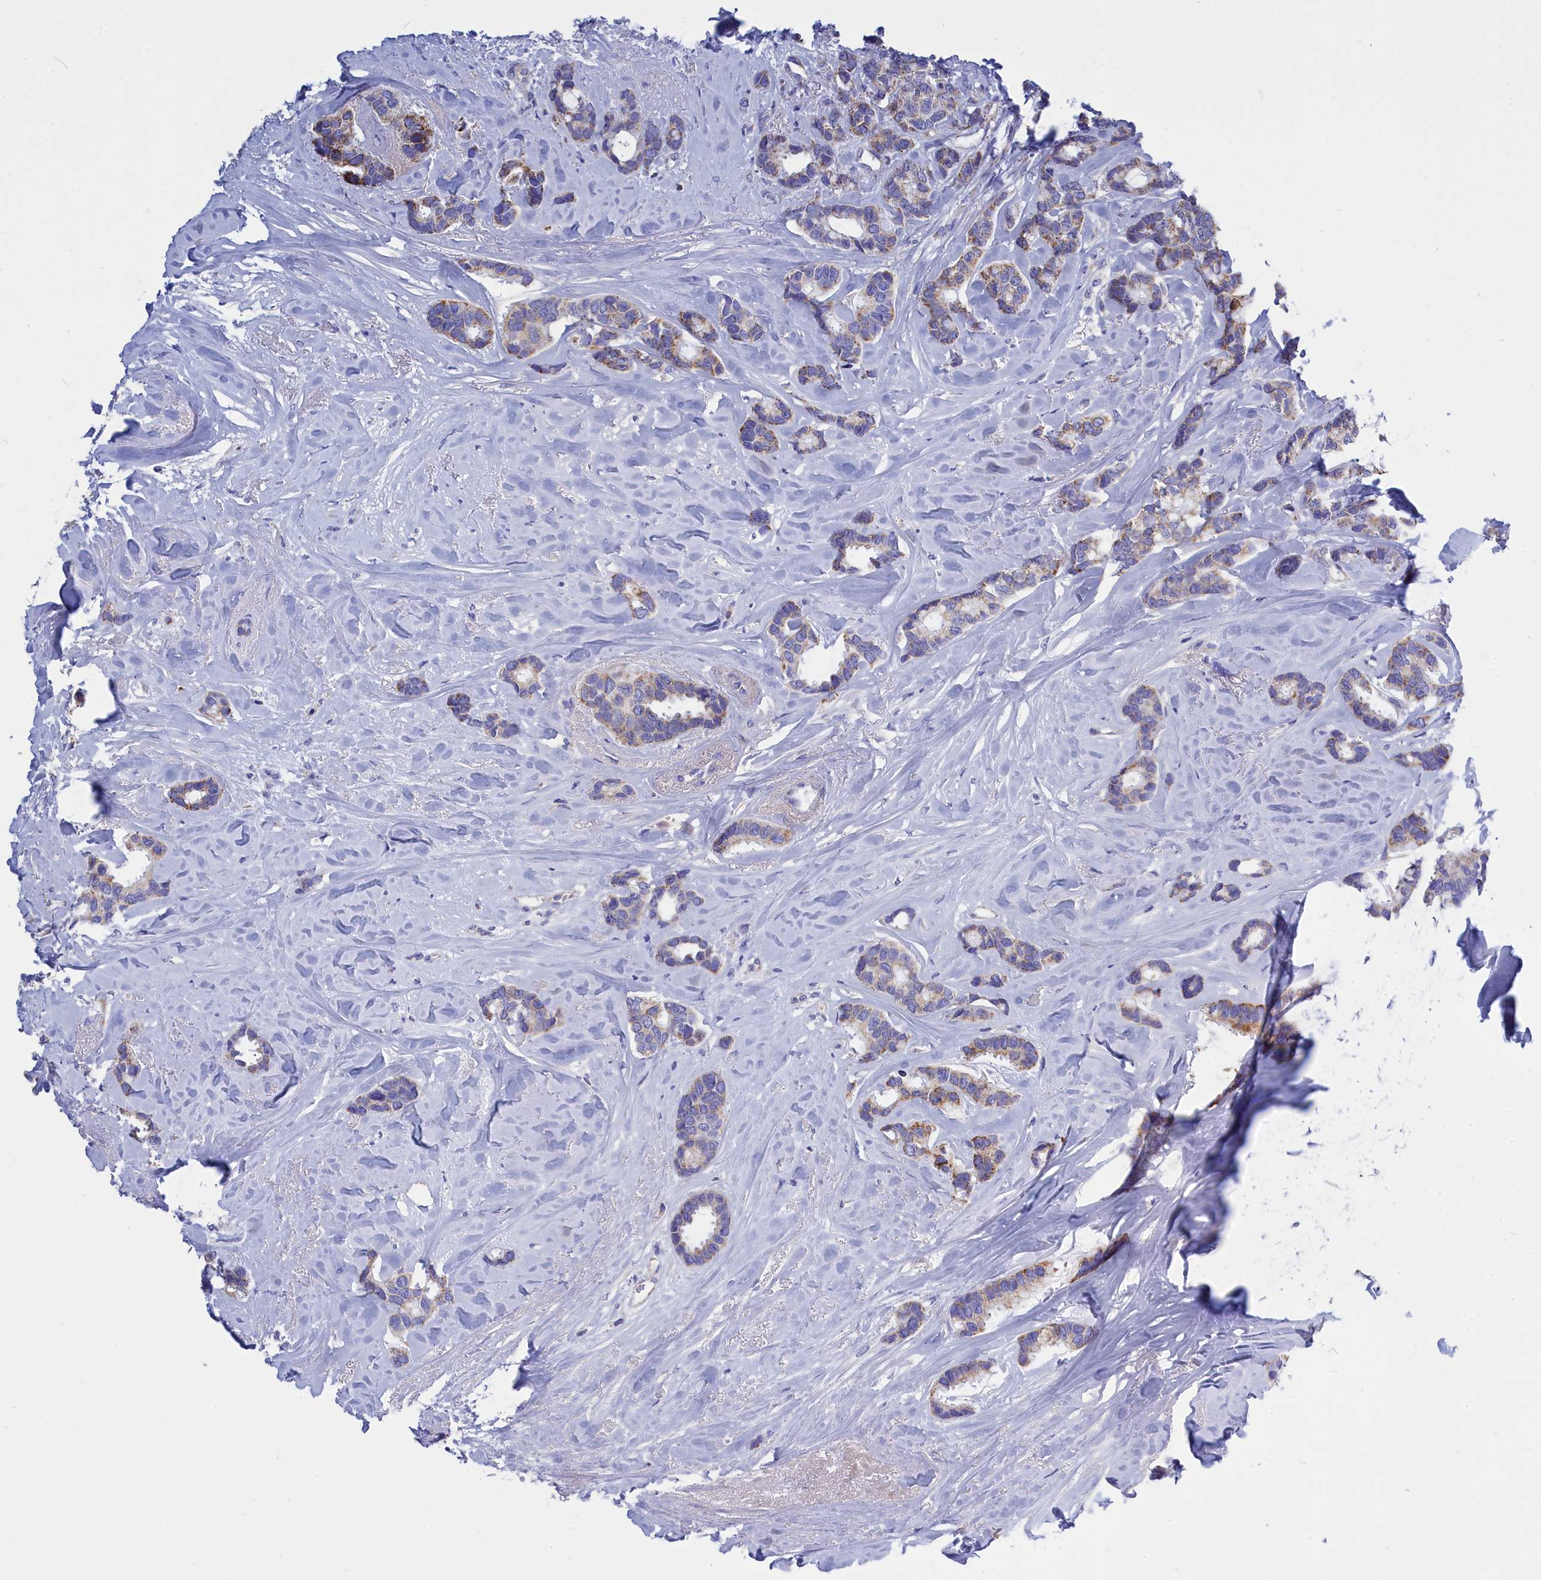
{"staining": {"intensity": "moderate", "quantity": ">75%", "location": "cytoplasmic/membranous"}, "tissue": "breast cancer", "cell_type": "Tumor cells", "image_type": "cancer", "snomed": [{"axis": "morphology", "description": "Duct carcinoma"}, {"axis": "topography", "description": "Breast"}], "caption": "Protein staining of breast intraductal carcinoma tissue displays moderate cytoplasmic/membranous expression in about >75% of tumor cells.", "gene": "CCRL2", "patient": {"sex": "female", "age": 87}}